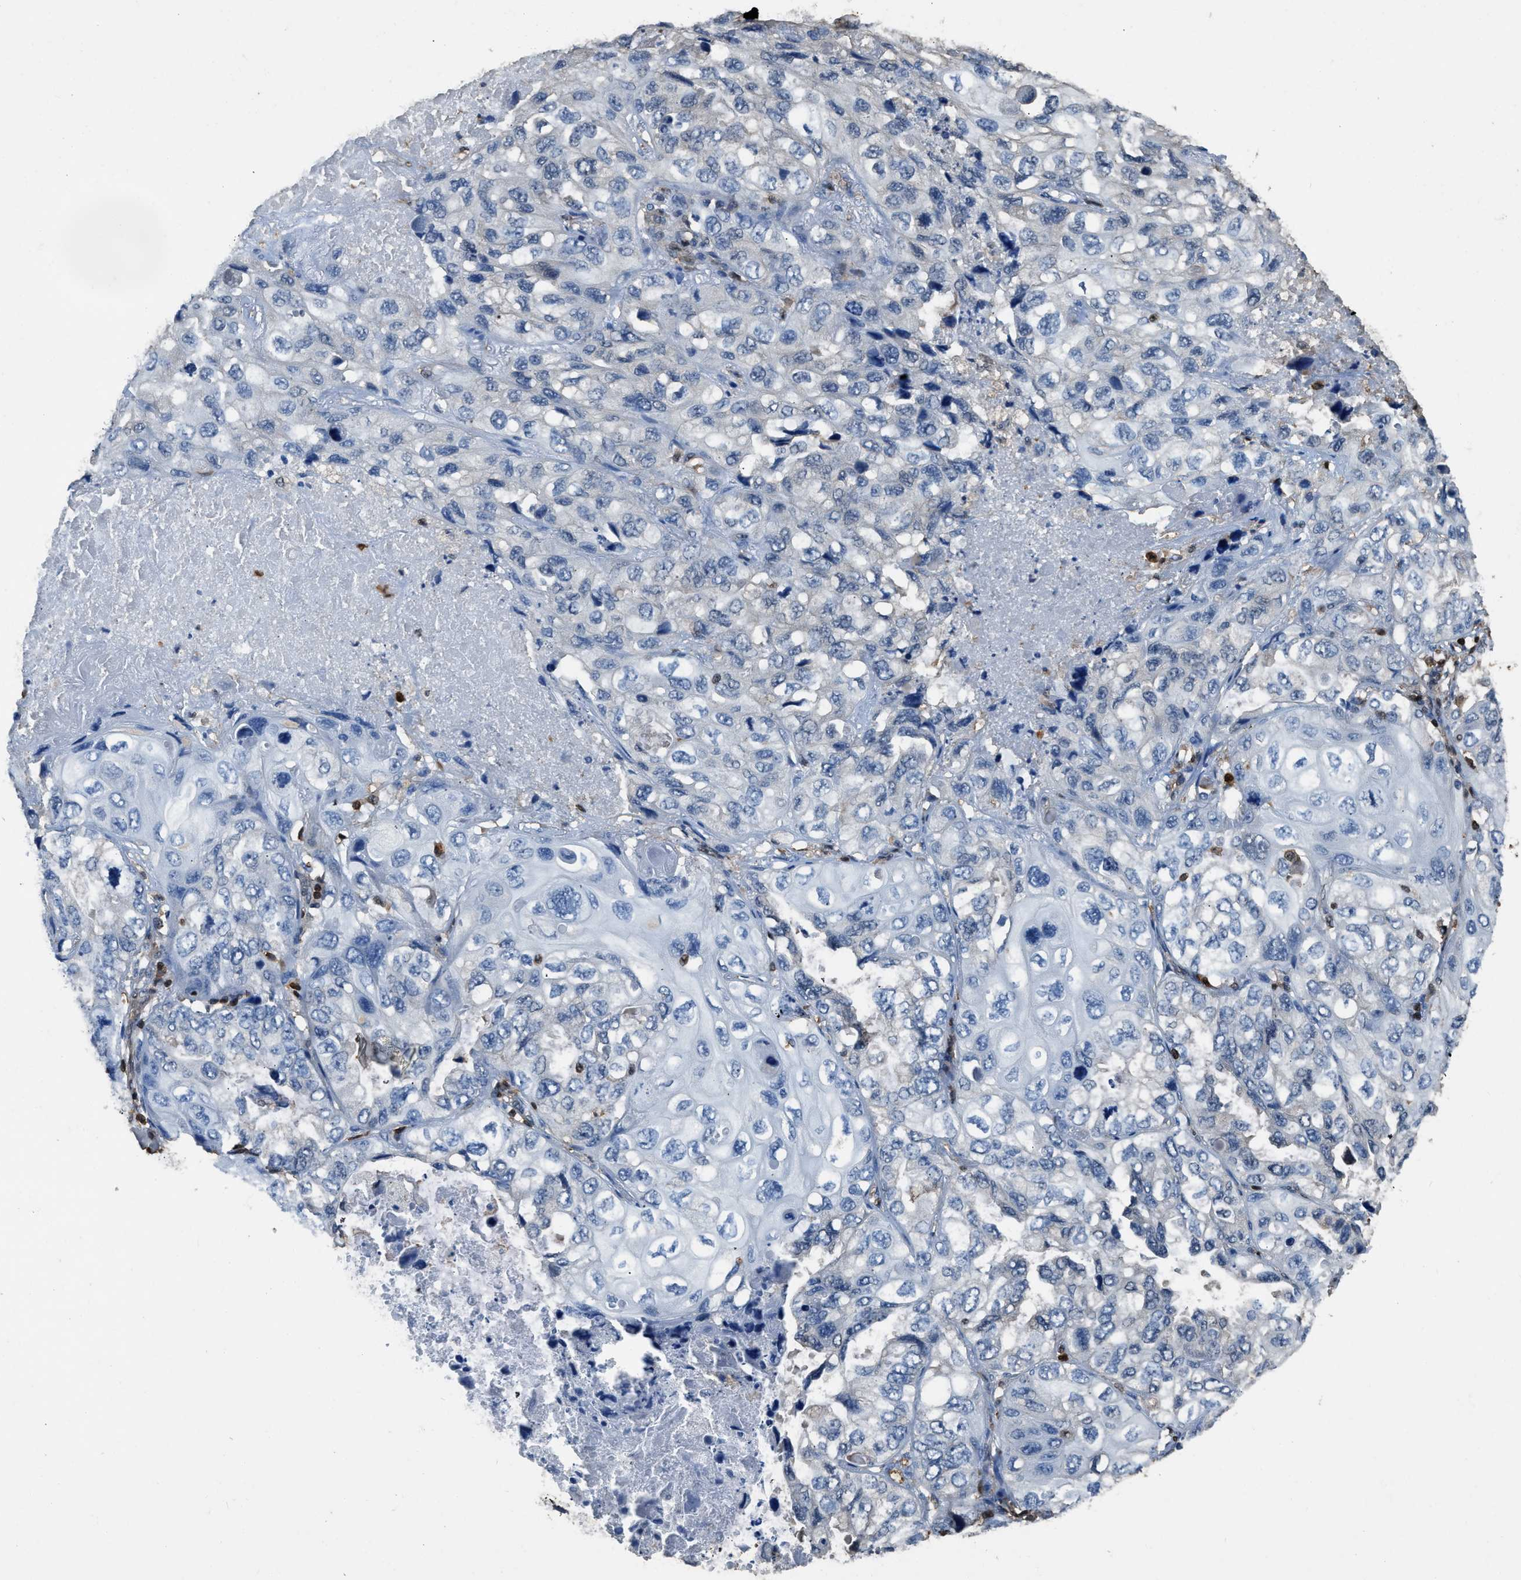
{"staining": {"intensity": "negative", "quantity": "none", "location": "none"}, "tissue": "lung cancer", "cell_type": "Tumor cells", "image_type": "cancer", "snomed": [{"axis": "morphology", "description": "Squamous cell carcinoma, NOS"}, {"axis": "topography", "description": "Lung"}], "caption": "The immunohistochemistry micrograph has no significant expression in tumor cells of lung cancer tissue.", "gene": "ARHGDIB", "patient": {"sex": "female", "age": 73}}